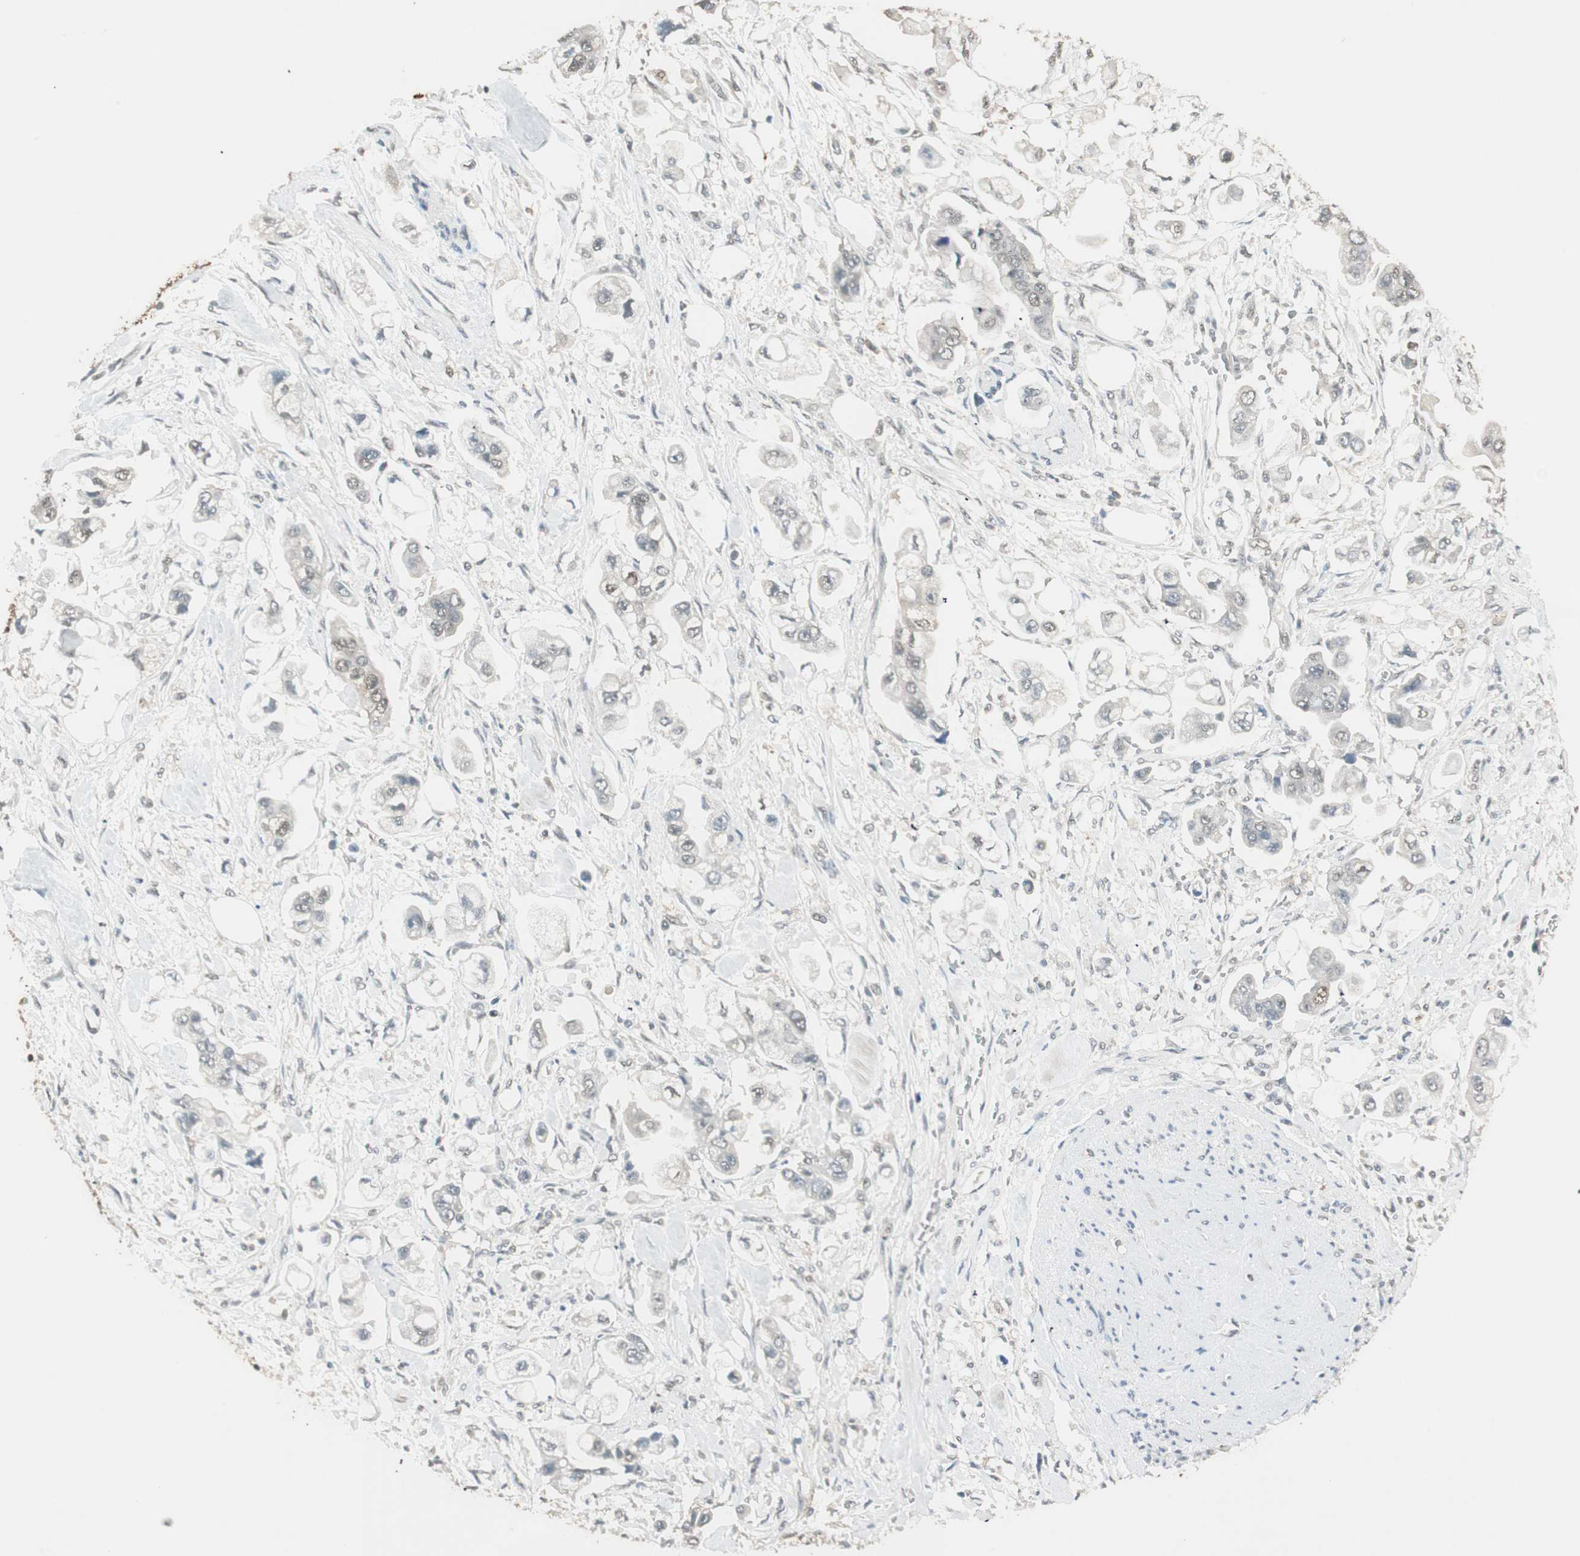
{"staining": {"intensity": "weak", "quantity": "<25%", "location": "nuclear"}, "tissue": "stomach cancer", "cell_type": "Tumor cells", "image_type": "cancer", "snomed": [{"axis": "morphology", "description": "Adenocarcinoma, NOS"}, {"axis": "topography", "description": "Stomach"}], "caption": "A micrograph of human stomach cancer is negative for staining in tumor cells.", "gene": "USP5", "patient": {"sex": "male", "age": 62}}